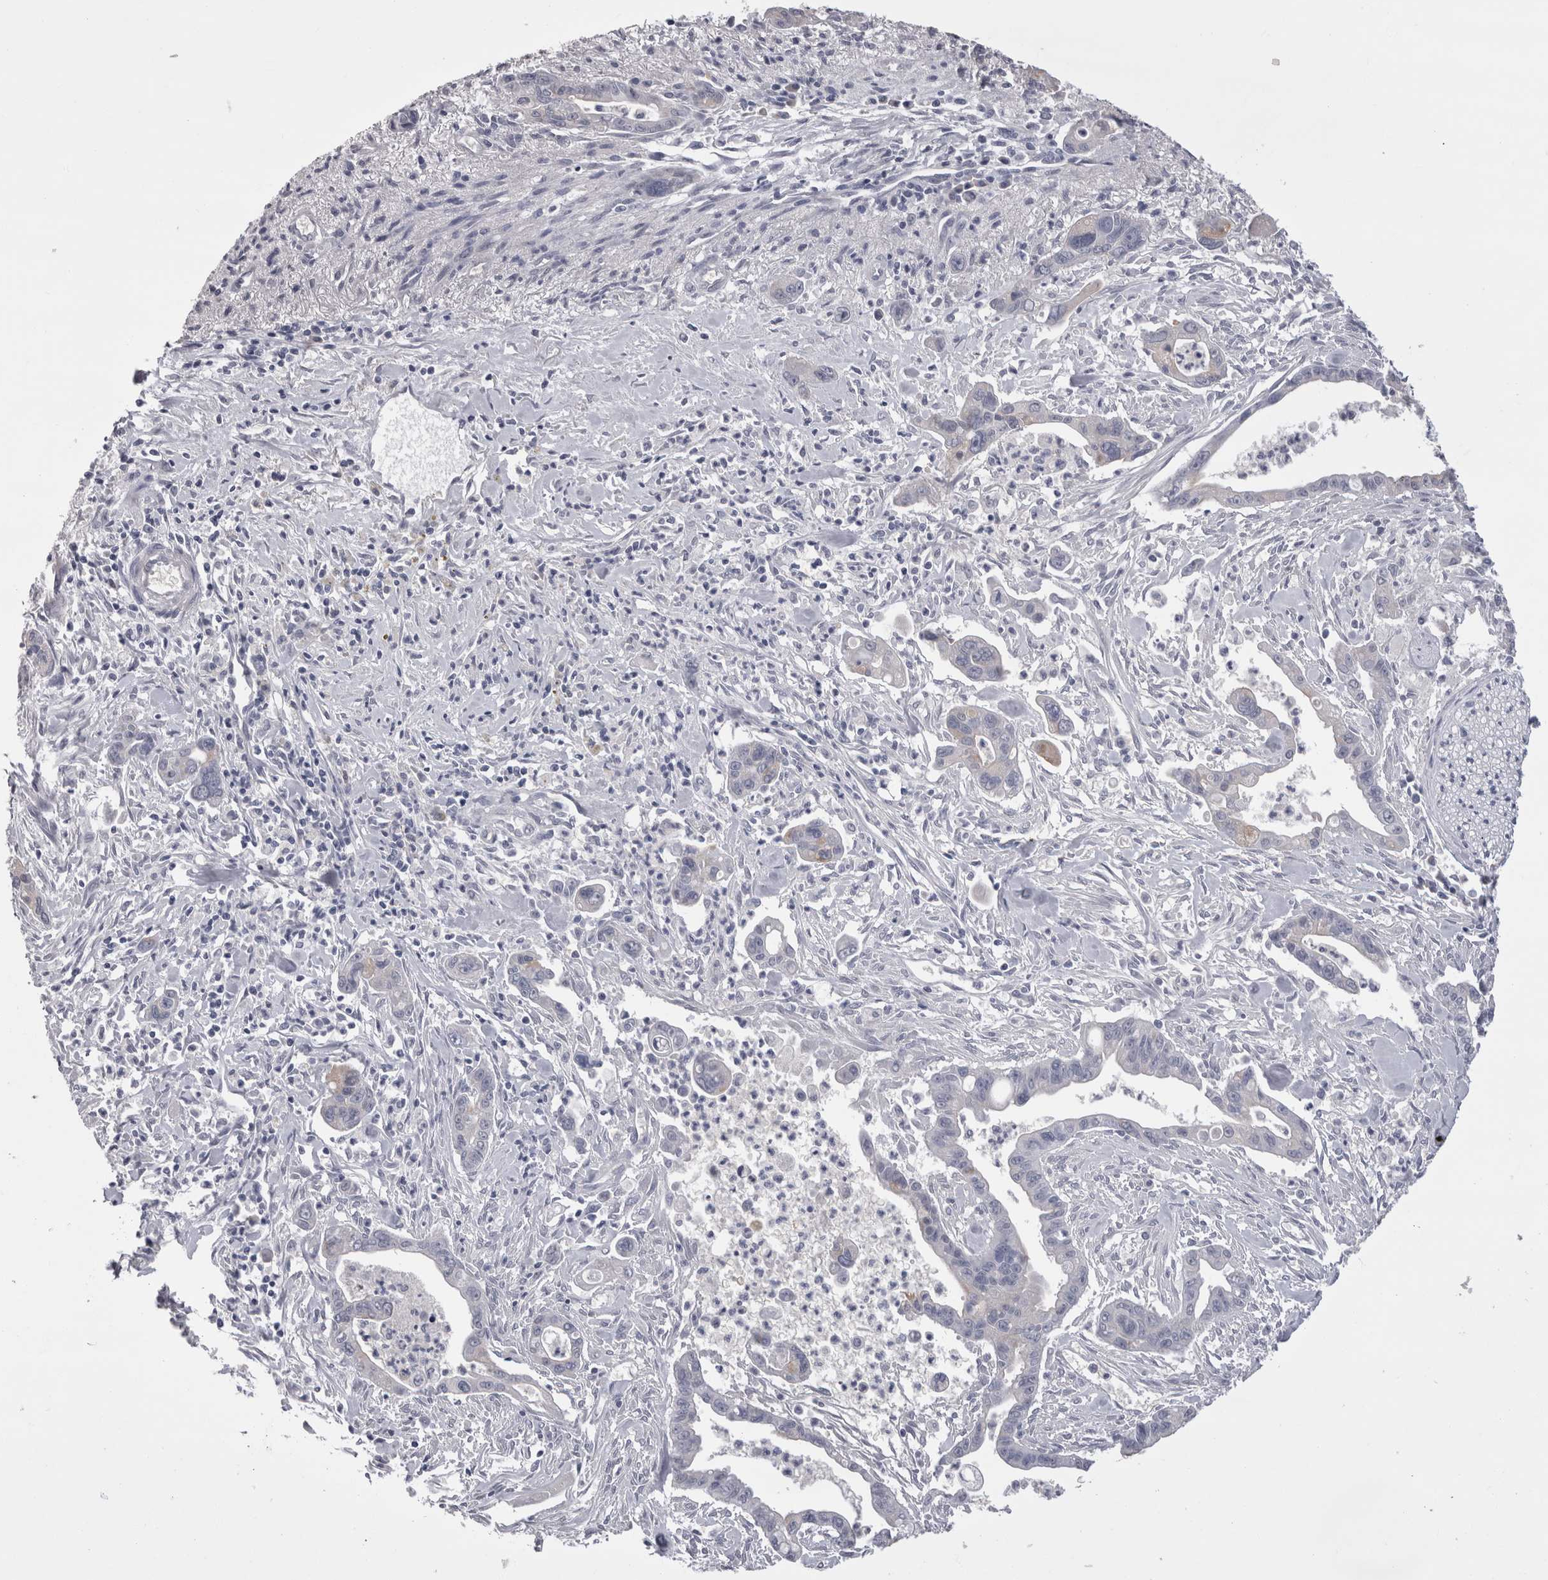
{"staining": {"intensity": "negative", "quantity": "none", "location": "none"}, "tissue": "pancreatic cancer", "cell_type": "Tumor cells", "image_type": "cancer", "snomed": [{"axis": "morphology", "description": "Adenocarcinoma, NOS"}, {"axis": "topography", "description": "Pancreas"}], "caption": "A high-resolution micrograph shows immunohistochemistry (IHC) staining of adenocarcinoma (pancreatic), which shows no significant staining in tumor cells.", "gene": "CDHR5", "patient": {"sex": "male", "age": 70}}